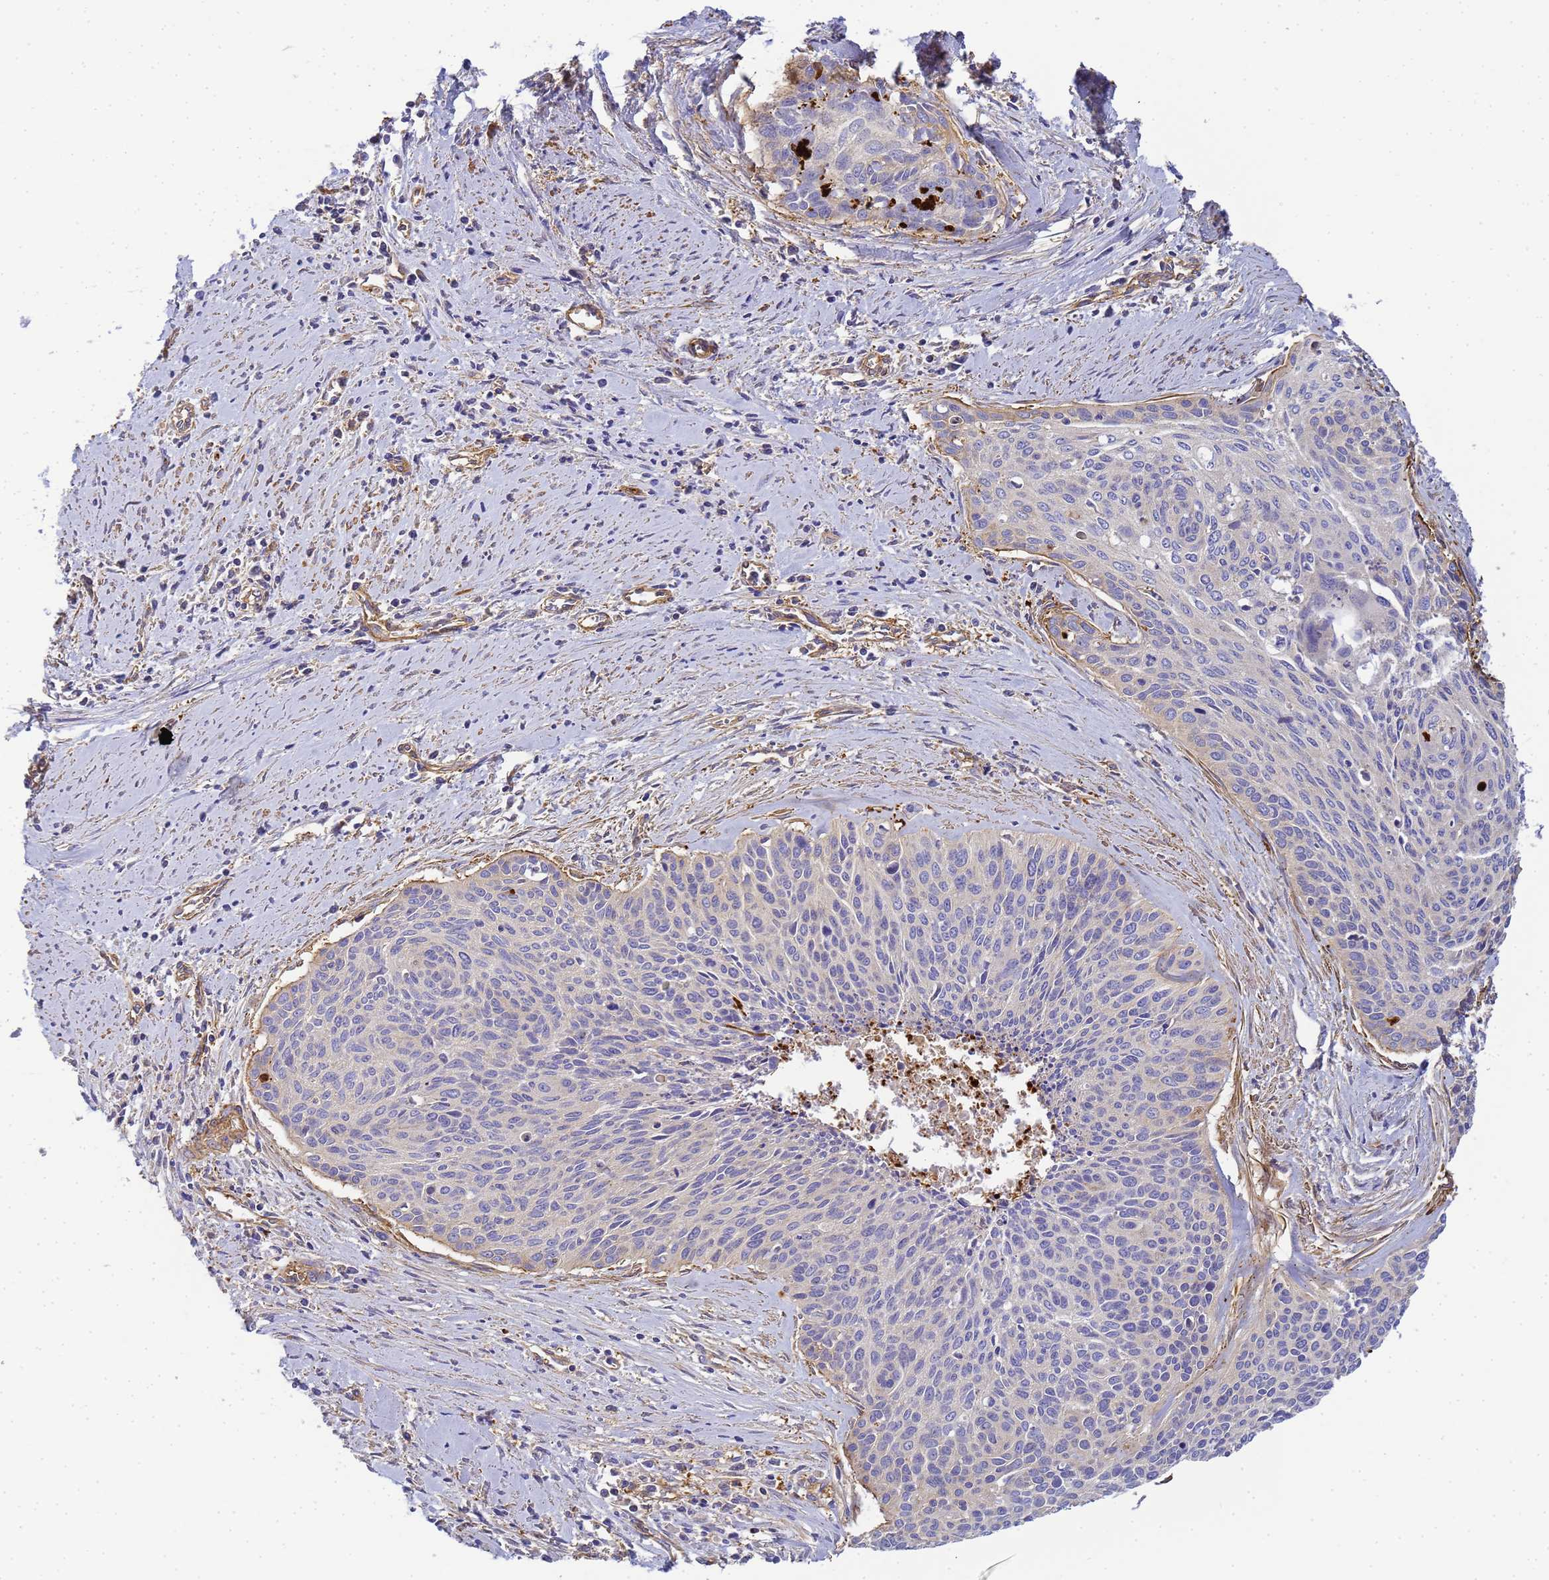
{"staining": {"intensity": "negative", "quantity": "none", "location": "none"}, "tissue": "cervical cancer", "cell_type": "Tumor cells", "image_type": "cancer", "snomed": [{"axis": "morphology", "description": "Squamous cell carcinoma, NOS"}, {"axis": "topography", "description": "Cervix"}], "caption": "A histopathology image of cervical cancer stained for a protein shows no brown staining in tumor cells.", "gene": "MYL12A", "patient": {"sex": "female", "age": 55}}